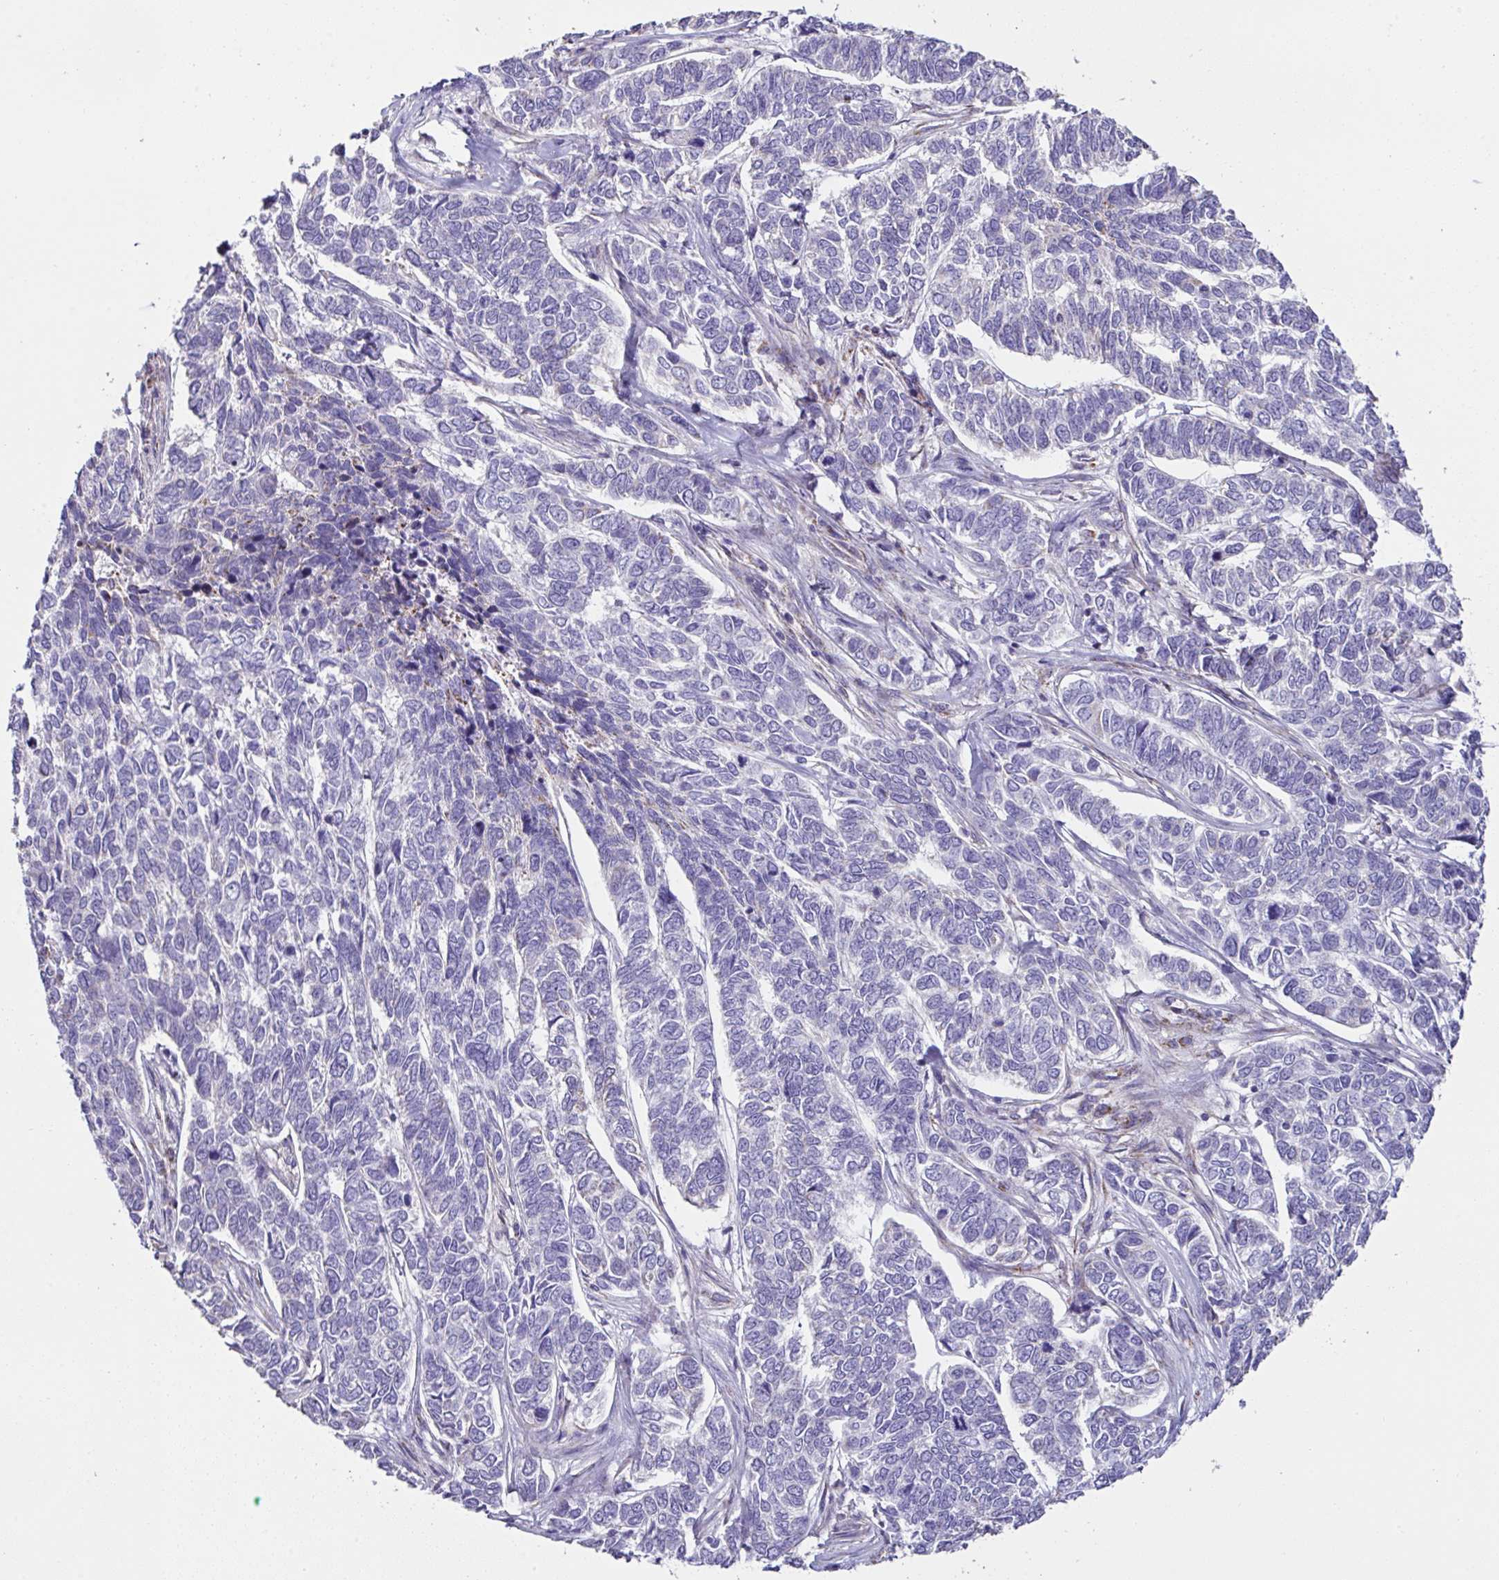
{"staining": {"intensity": "negative", "quantity": "none", "location": "none"}, "tissue": "skin cancer", "cell_type": "Tumor cells", "image_type": "cancer", "snomed": [{"axis": "morphology", "description": "Basal cell carcinoma"}, {"axis": "topography", "description": "Skin"}], "caption": "Immunohistochemistry (IHC) of human skin basal cell carcinoma demonstrates no staining in tumor cells.", "gene": "DOK7", "patient": {"sex": "female", "age": 65}}